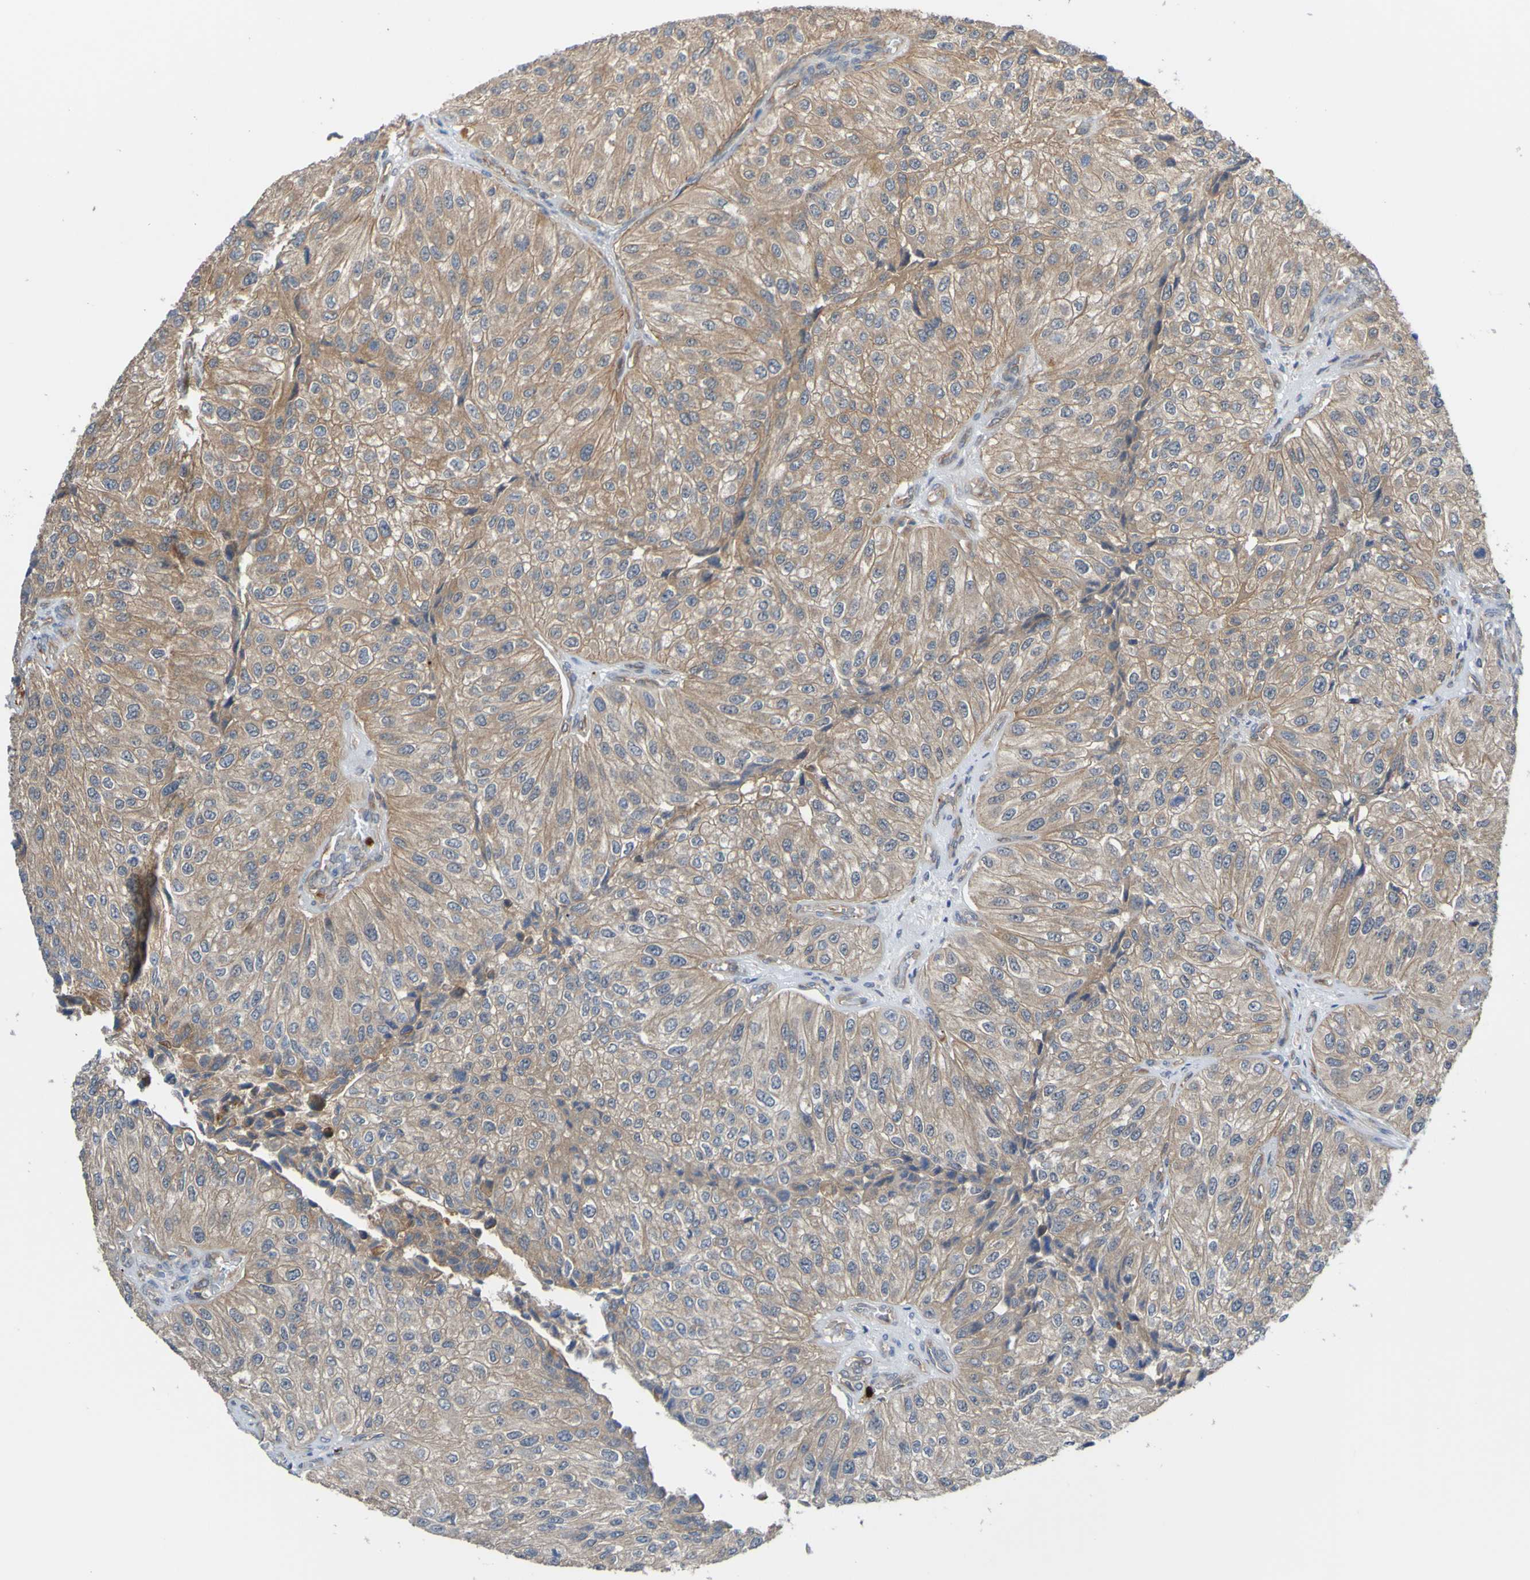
{"staining": {"intensity": "weak", "quantity": ">75%", "location": "cytoplasmic/membranous"}, "tissue": "urothelial cancer", "cell_type": "Tumor cells", "image_type": "cancer", "snomed": [{"axis": "morphology", "description": "Urothelial carcinoma, High grade"}, {"axis": "topography", "description": "Kidney"}, {"axis": "topography", "description": "Urinary bladder"}], "caption": "Protein expression analysis of high-grade urothelial carcinoma demonstrates weak cytoplasmic/membranous positivity in approximately >75% of tumor cells.", "gene": "ST8SIA6", "patient": {"sex": "male", "age": 77}}